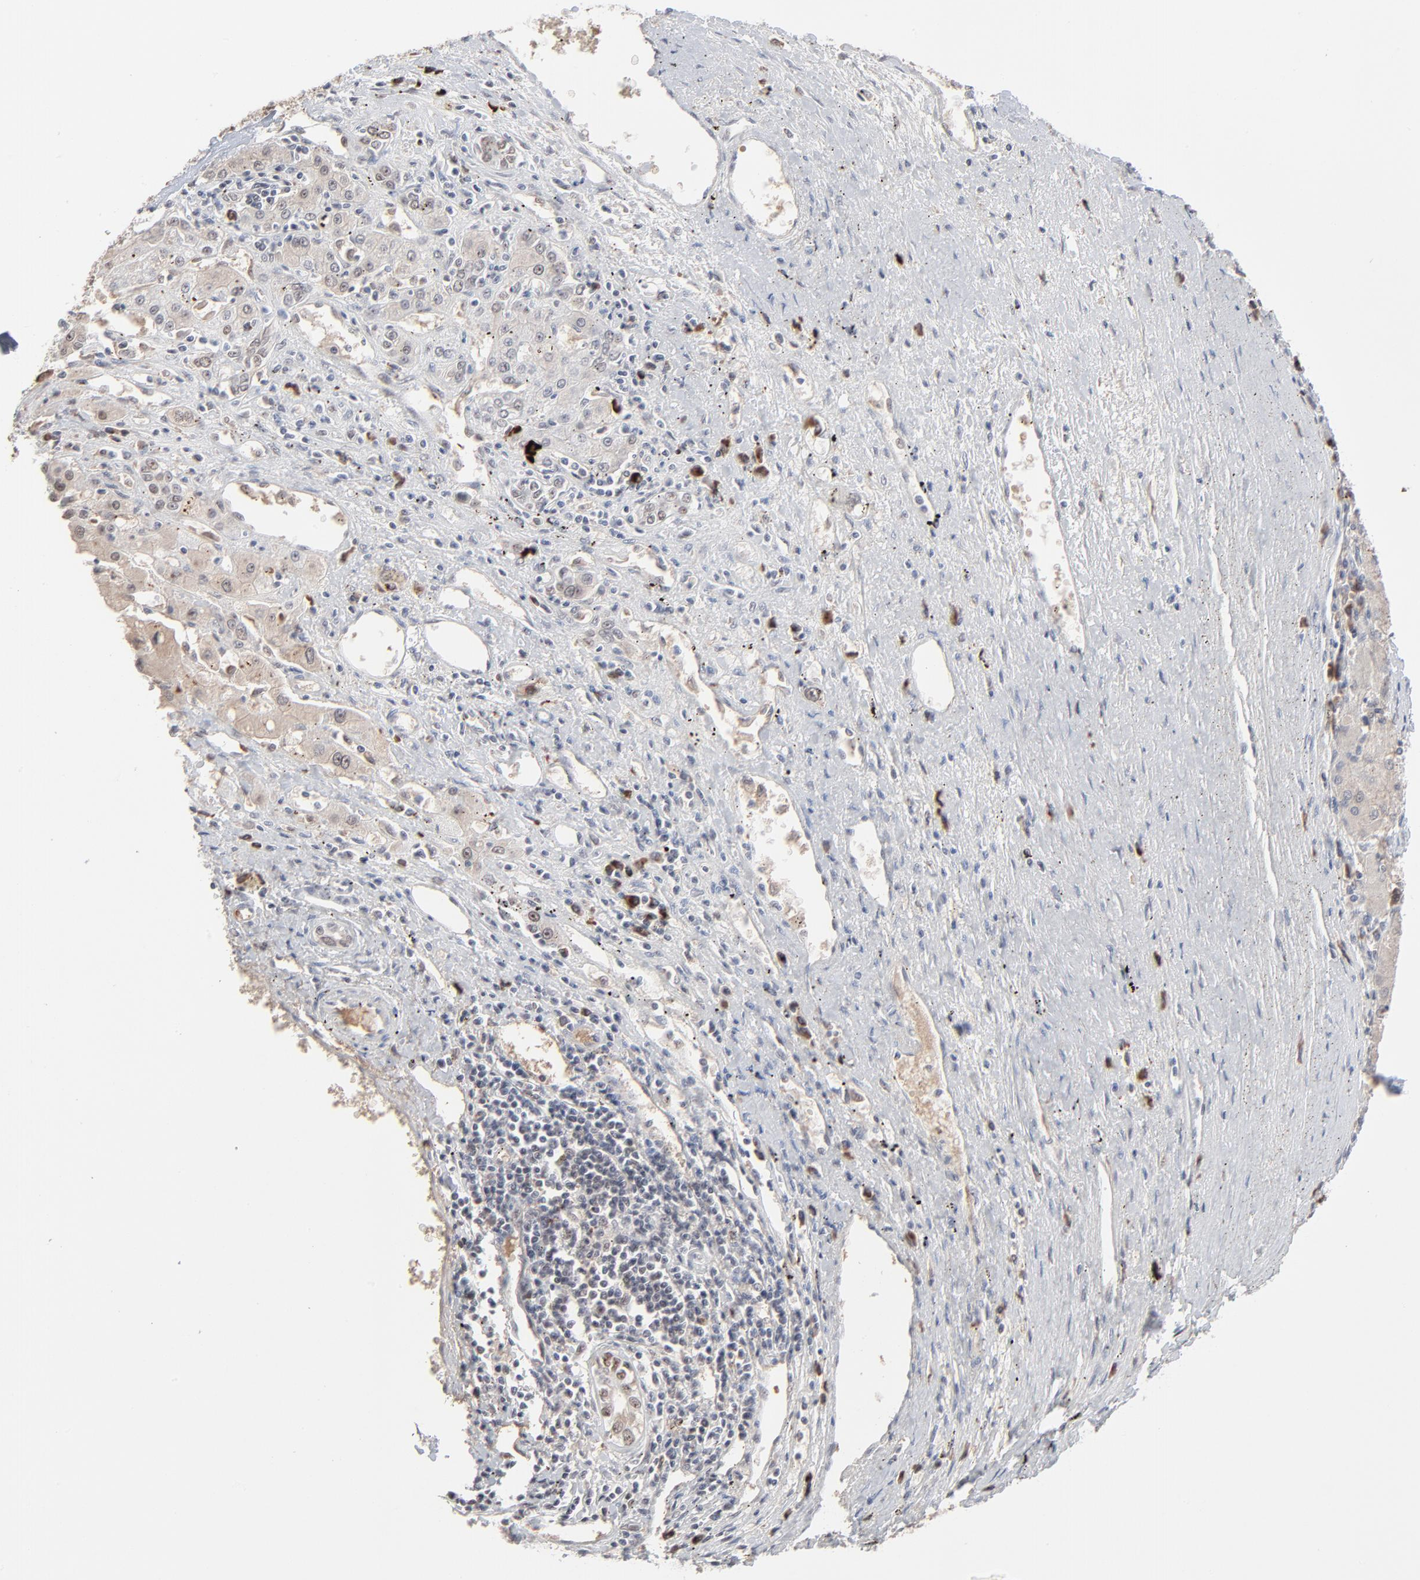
{"staining": {"intensity": "weak", "quantity": ">75%", "location": "cytoplasmic/membranous,nuclear"}, "tissue": "liver cancer", "cell_type": "Tumor cells", "image_type": "cancer", "snomed": [{"axis": "morphology", "description": "Carcinoma, Hepatocellular, NOS"}, {"axis": "topography", "description": "Liver"}], "caption": "Human liver hepatocellular carcinoma stained for a protein (brown) demonstrates weak cytoplasmic/membranous and nuclear positive positivity in approximately >75% of tumor cells.", "gene": "MPHOSPH6", "patient": {"sex": "male", "age": 72}}